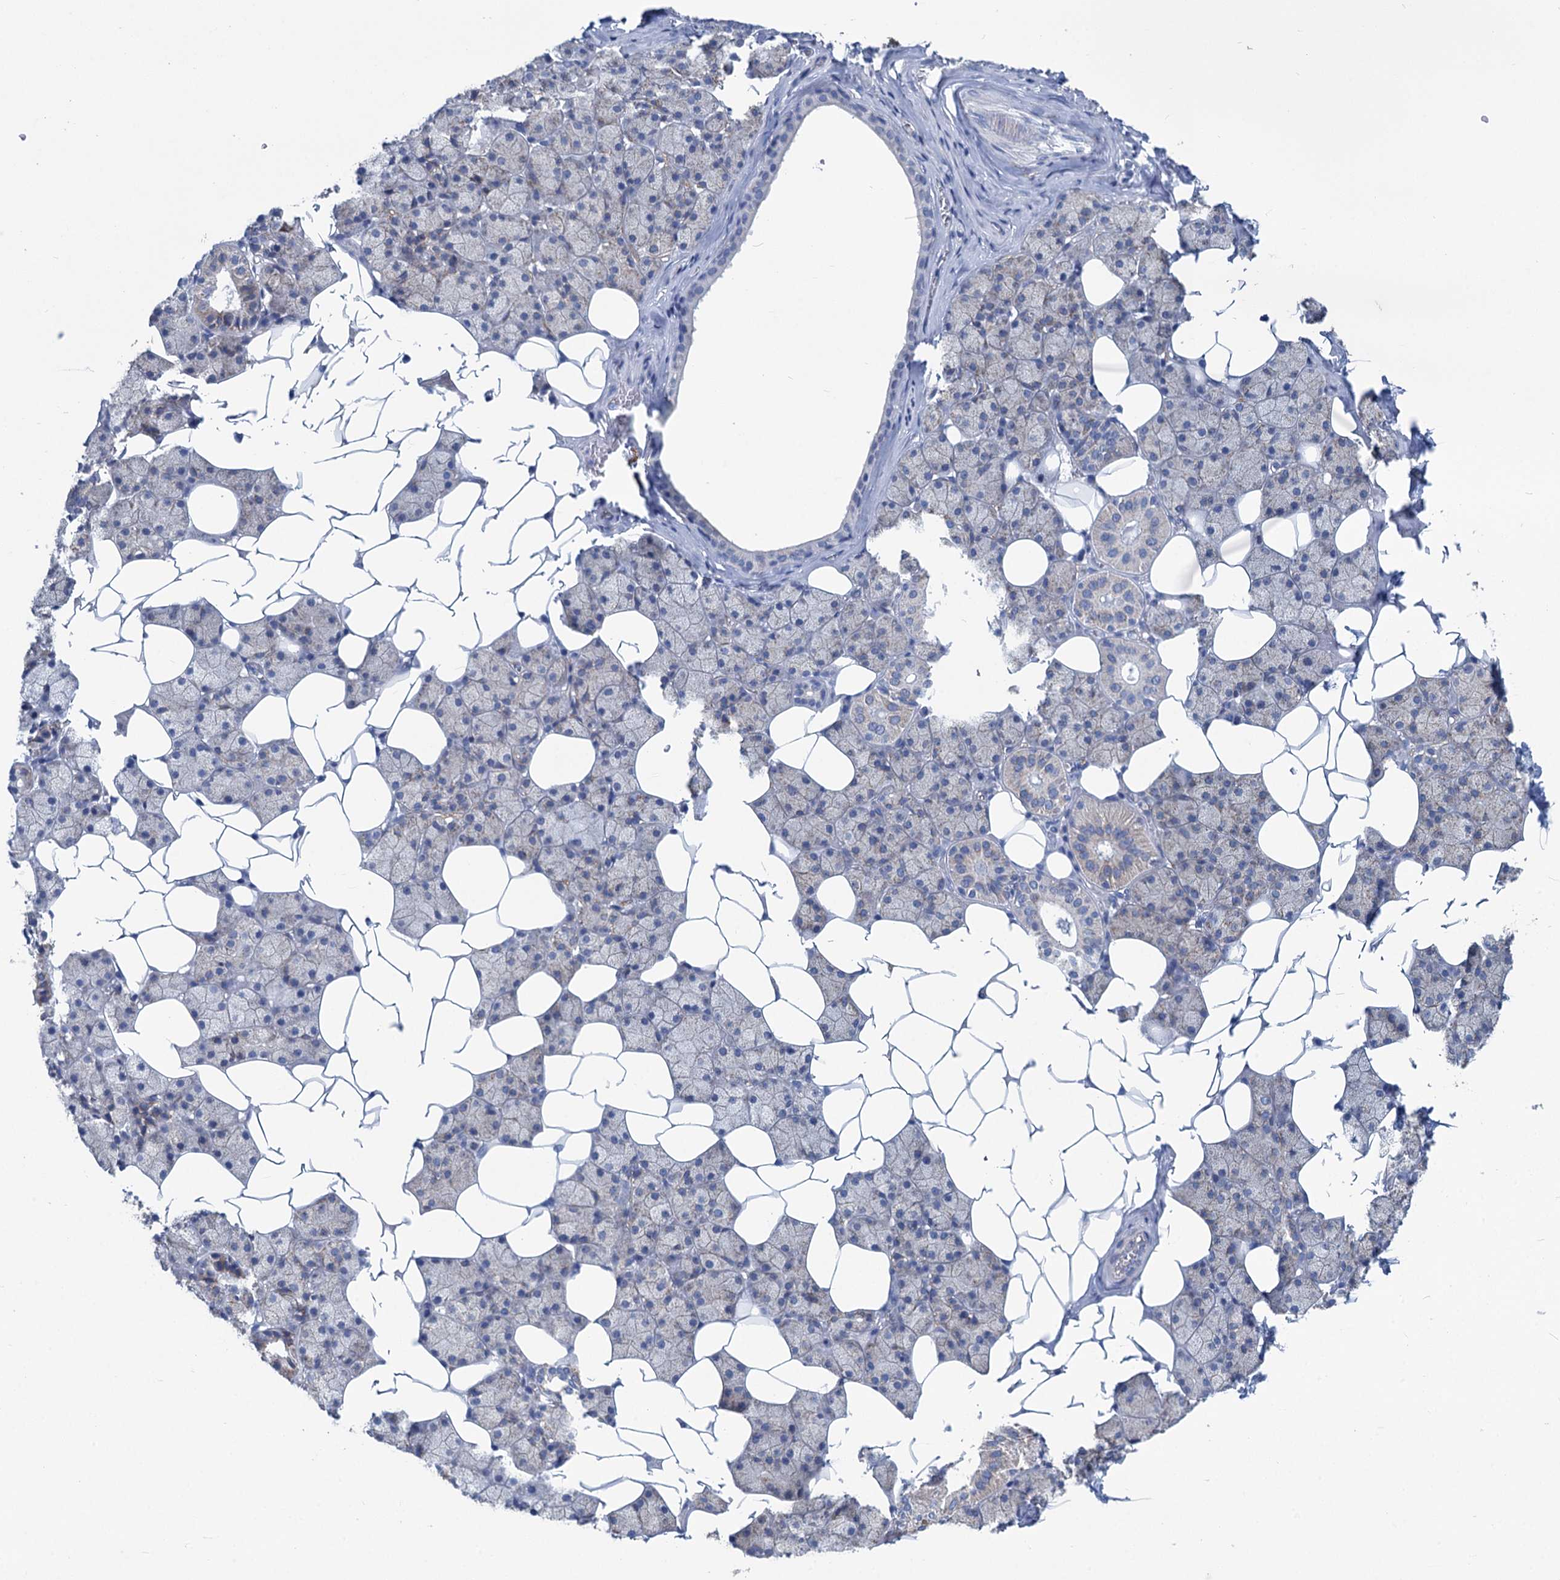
{"staining": {"intensity": "negative", "quantity": "none", "location": "none"}, "tissue": "salivary gland", "cell_type": "Glandular cells", "image_type": "normal", "snomed": [{"axis": "morphology", "description": "Normal tissue, NOS"}, {"axis": "topography", "description": "Salivary gland"}], "caption": "Unremarkable salivary gland was stained to show a protein in brown. There is no significant staining in glandular cells. (Stains: DAB (3,3'-diaminobenzidine) IHC with hematoxylin counter stain, Microscopy: brightfield microscopy at high magnification).", "gene": "CHDH", "patient": {"sex": "female", "age": 33}}